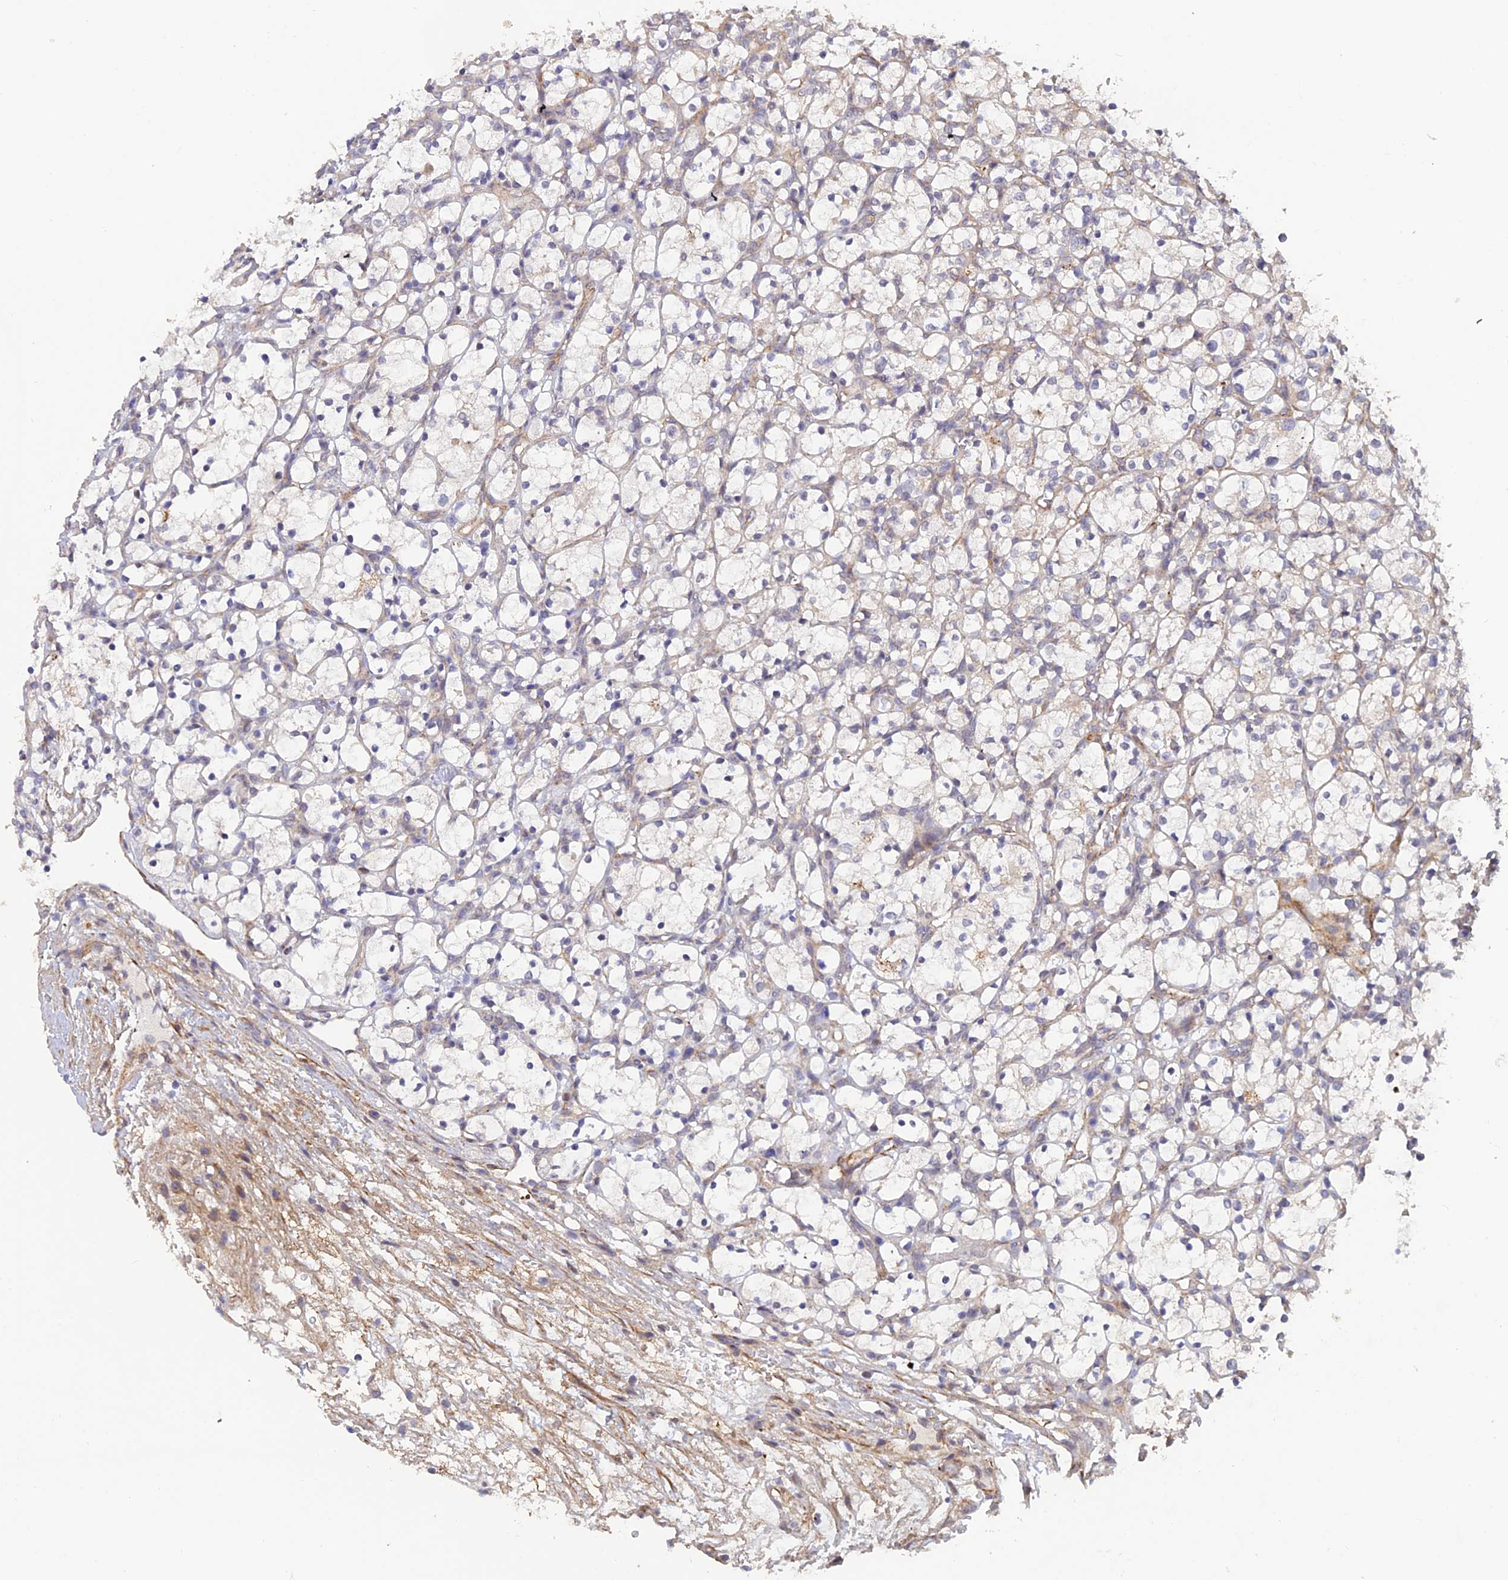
{"staining": {"intensity": "negative", "quantity": "none", "location": "none"}, "tissue": "renal cancer", "cell_type": "Tumor cells", "image_type": "cancer", "snomed": [{"axis": "morphology", "description": "Adenocarcinoma, NOS"}, {"axis": "topography", "description": "Kidney"}], "caption": "Immunohistochemistry (IHC) of renal cancer (adenocarcinoma) displays no positivity in tumor cells.", "gene": "PAGR1", "patient": {"sex": "female", "age": 69}}